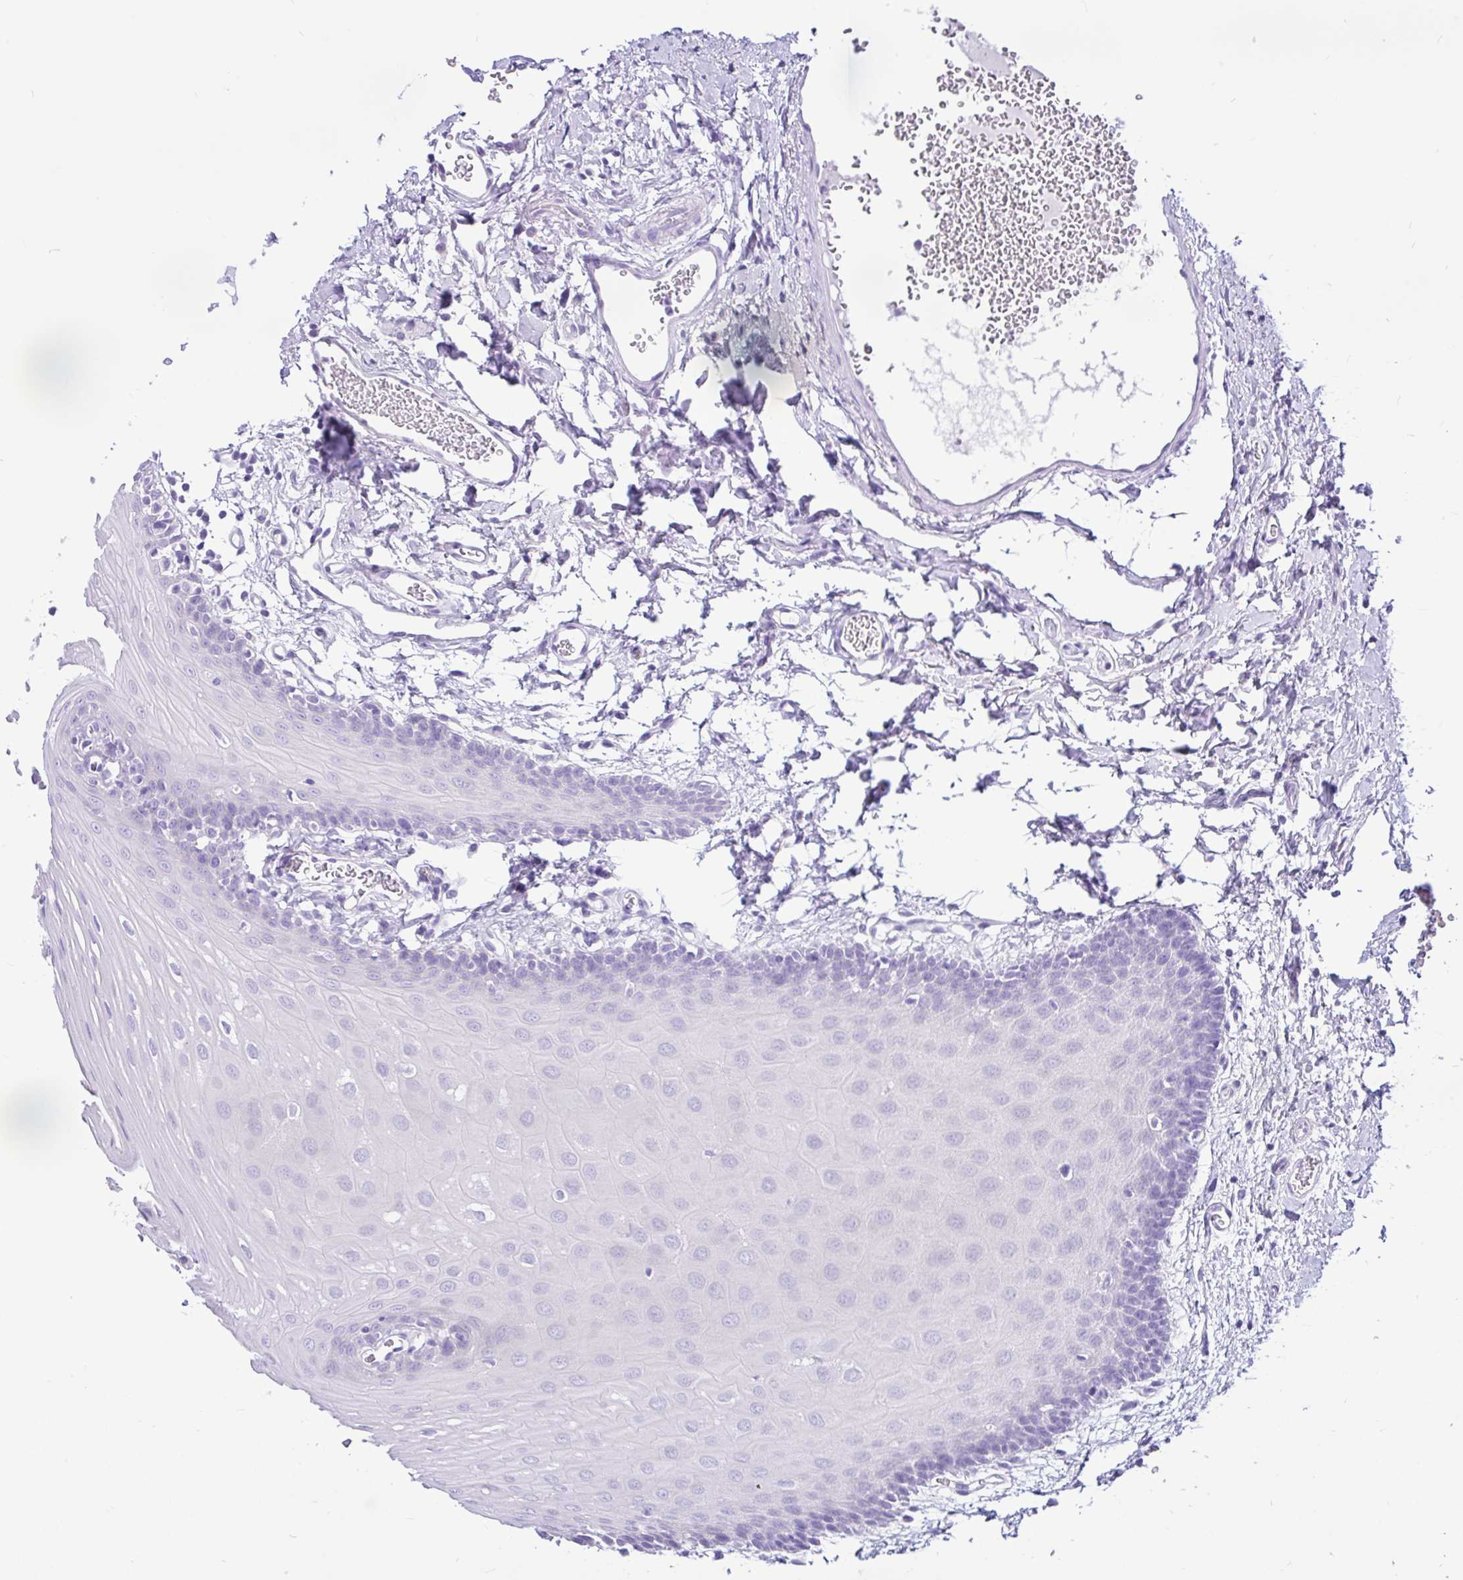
{"staining": {"intensity": "negative", "quantity": "none", "location": "none"}, "tissue": "oral mucosa", "cell_type": "Squamous epithelial cells", "image_type": "normal", "snomed": [{"axis": "morphology", "description": "Normal tissue, NOS"}, {"axis": "topography", "description": "Oral tissue"}, {"axis": "topography", "description": "Tounge, NOS"}], "caption": "The IHC histopathology image has no significant positivity in squamous epithelial cells of oral mucosa.", "gene": "CYP19A1", "patient": {"sex": "female", "age": 60}}